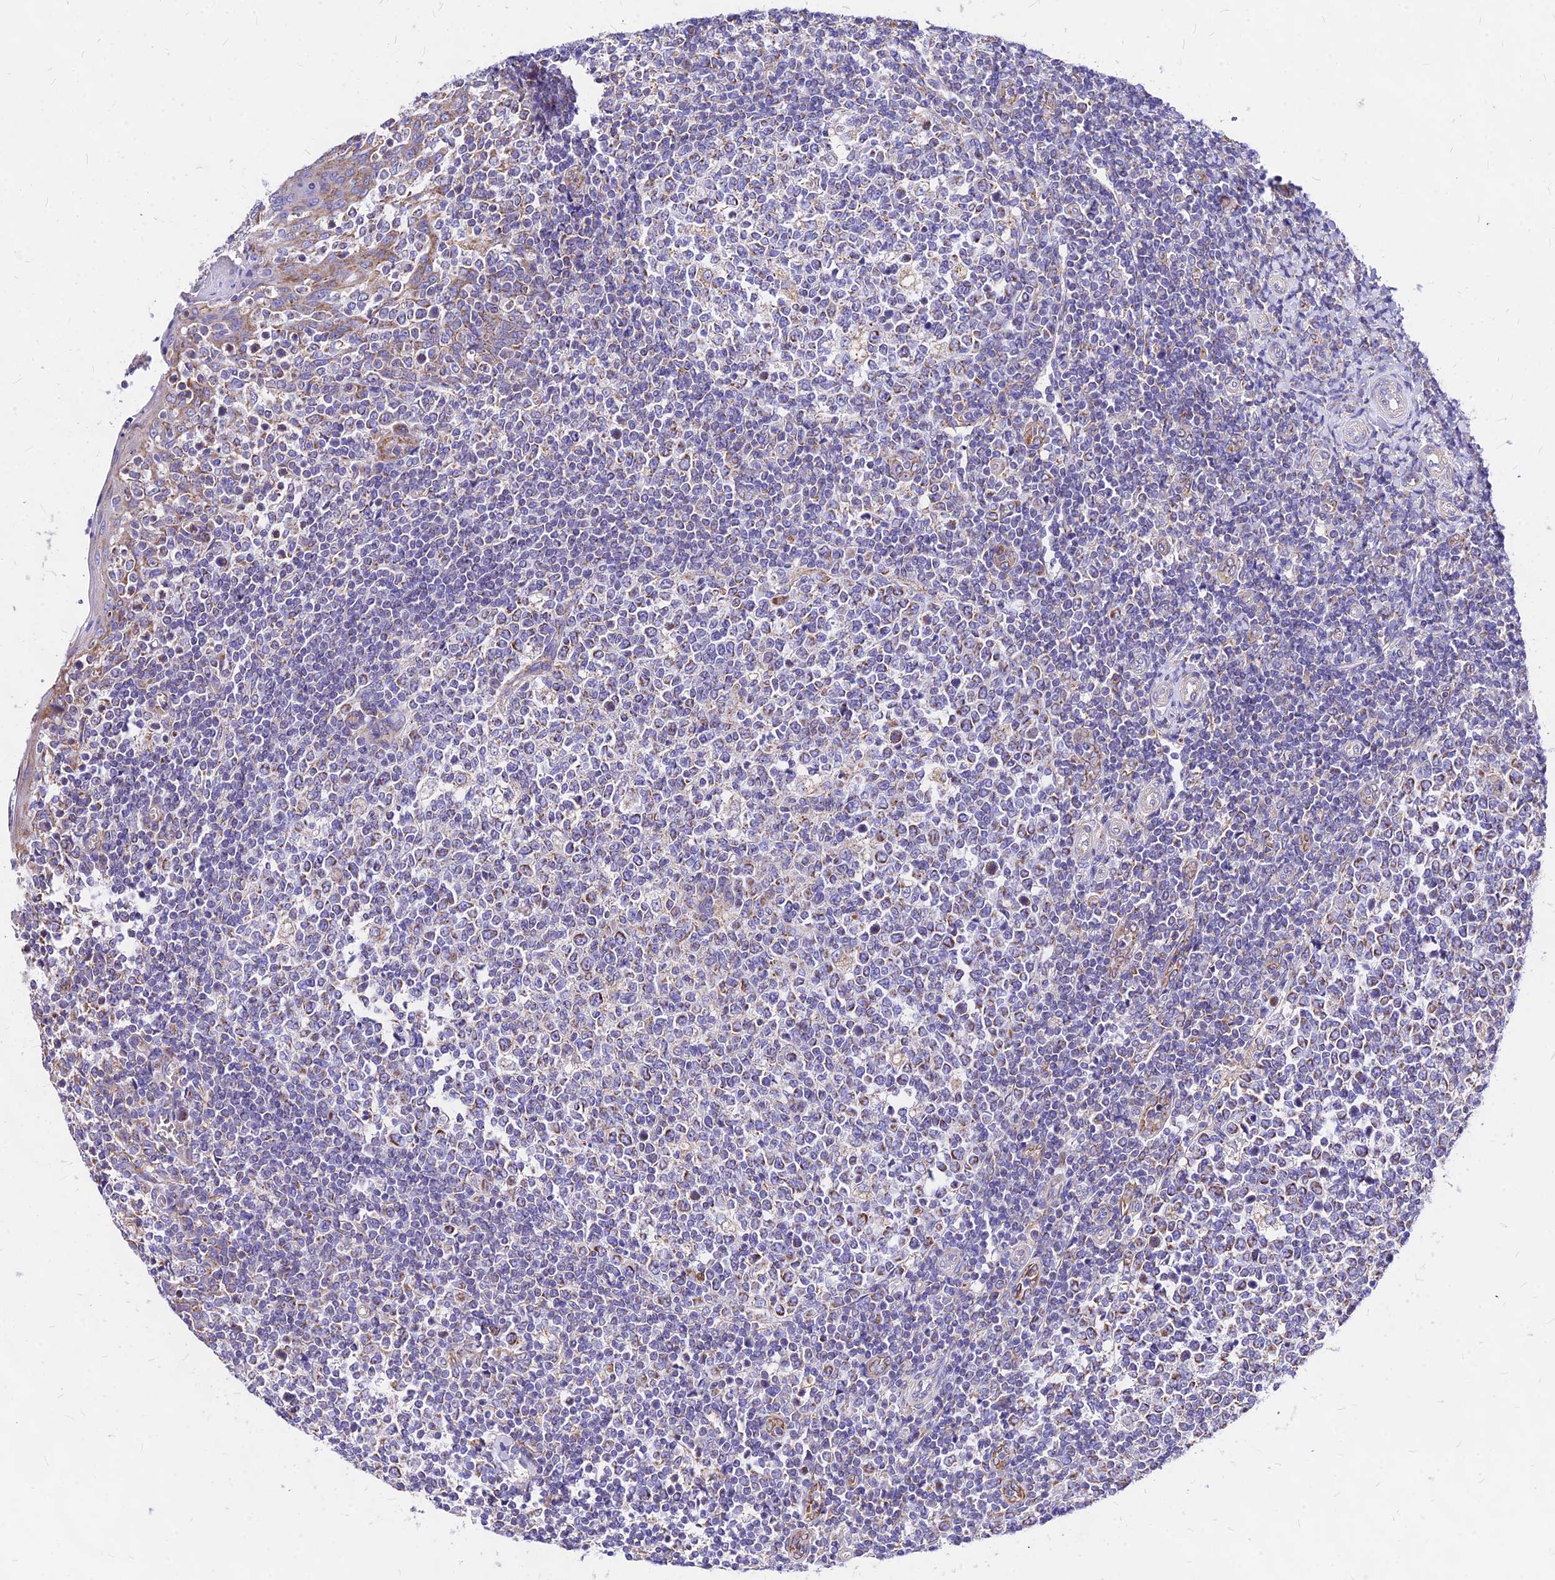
{"staining": {"intensity": "moderate", "quantity": "<25%", "location": "cytoplasmic/membranous"}, "tissue": "tonsil", "cell_type": "Germinal center cells", "image_type": "normal", "snomed": [{"axis": "morphology", "description": "Normal tissue, NOS"}, {"axis": "topography", "description": "Tonsil"}], "caption": "Immunohistochemistry (IHC) (DAB (3,3'-diaminobenzidine)) staining of unremarkable tonsil reveals moderate cytoplasmic/membranous protein expression in about <25% of germinal center cells. (DAB (3,3'-diaminobenzidine) IHC, brown staining for protein, blue staining for nuclei).", "gene": "MRPL3", "patient": {"sex": "female", "age": 19}}